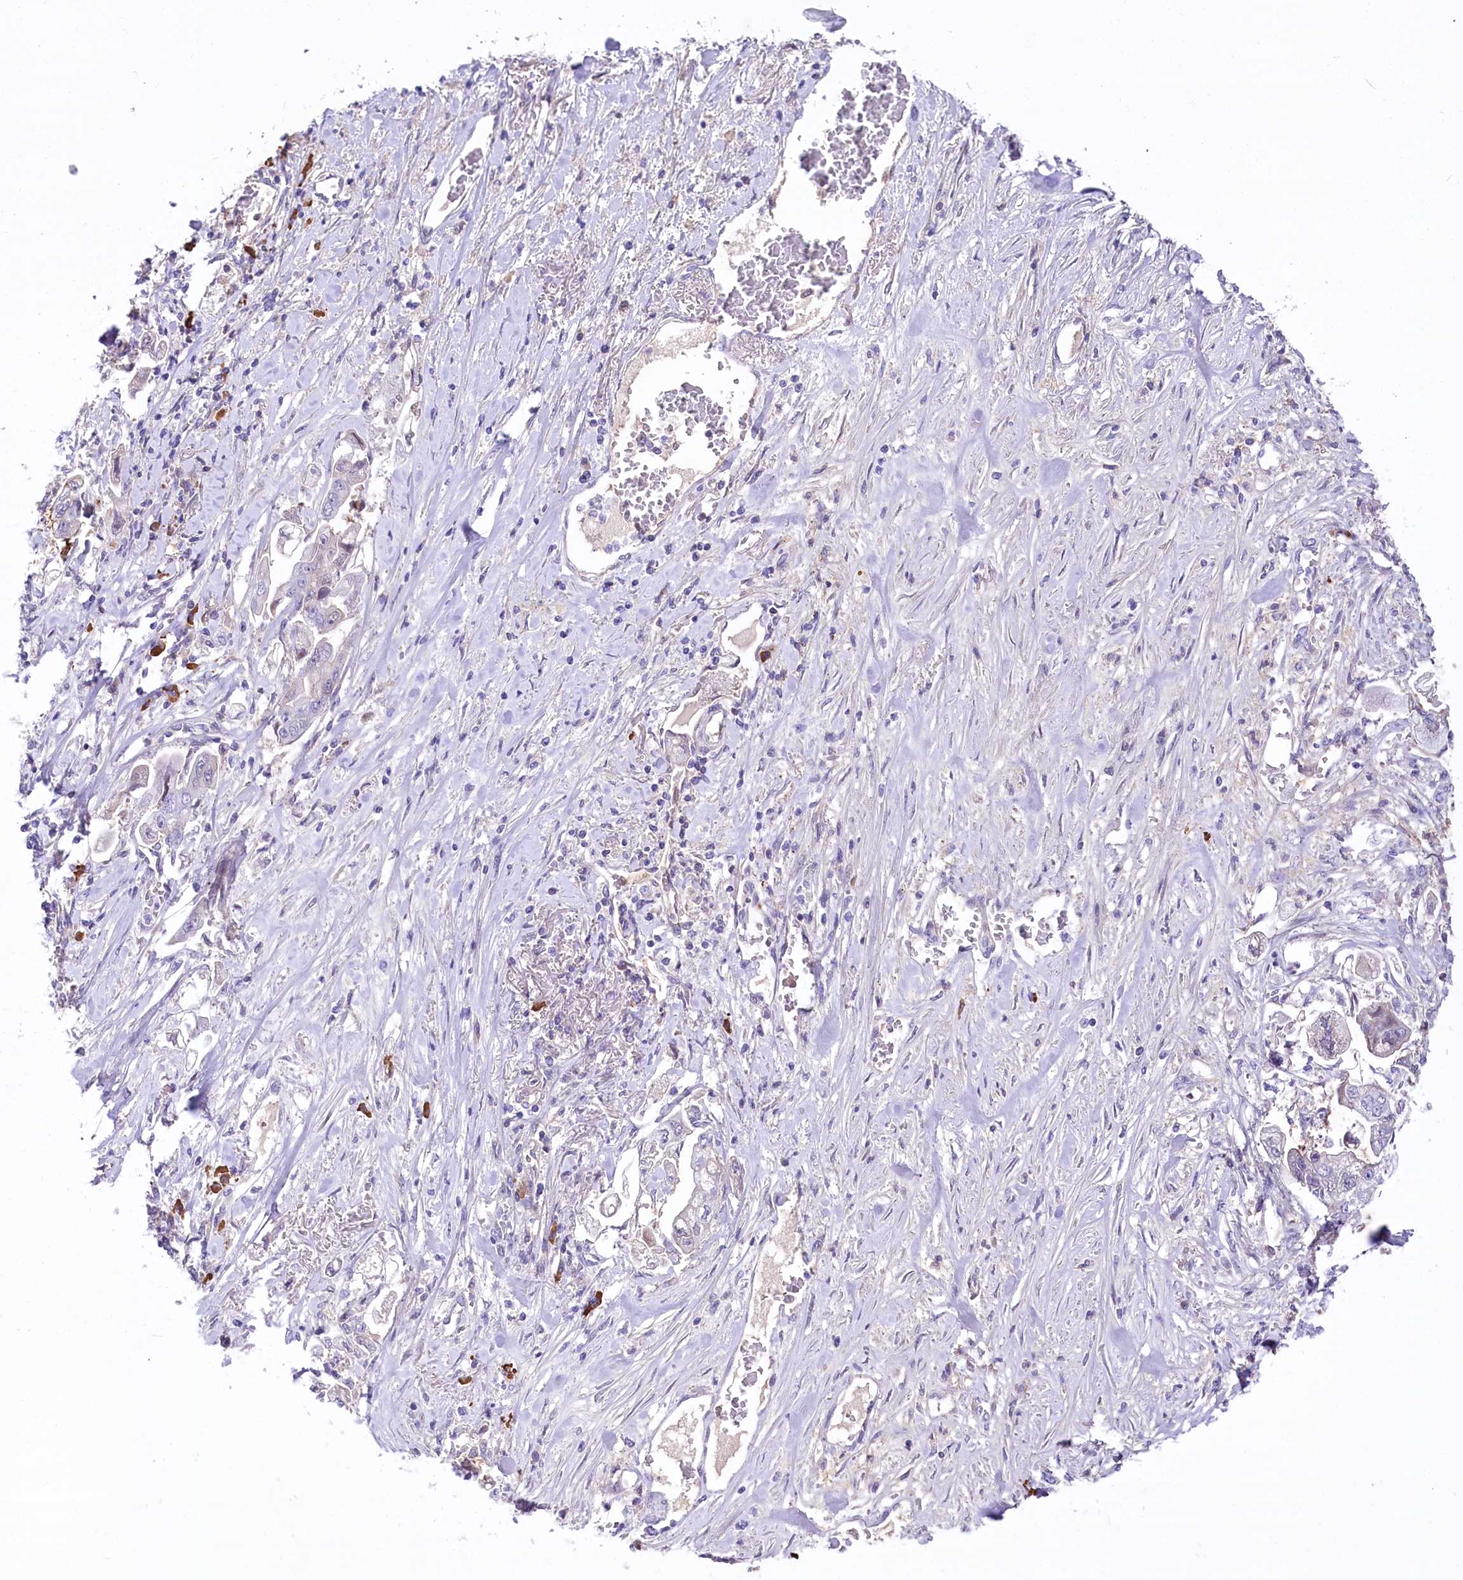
{"staining": {"intensity": "moderate", "quantity": "<25%", "location": "cytoplasmic/membranous"}, "tissue": "stomach cancer", "cell_type": "Tumor cells", "image_type": "cancer", "snomed": [{"axis": "morphology", "description": "Adenocarcinoma, NOS"}, {"axis": "topography", "description": "Stomach"}], "caption": "Stomach adenocarcinoma stained for a protein (brown) demonstrates moderate cytoplasmic/membranous positive expression in approximately <25% of tumor cells.", "gene": "CEP164", "patient": {"sex": "male", "age": 62}}